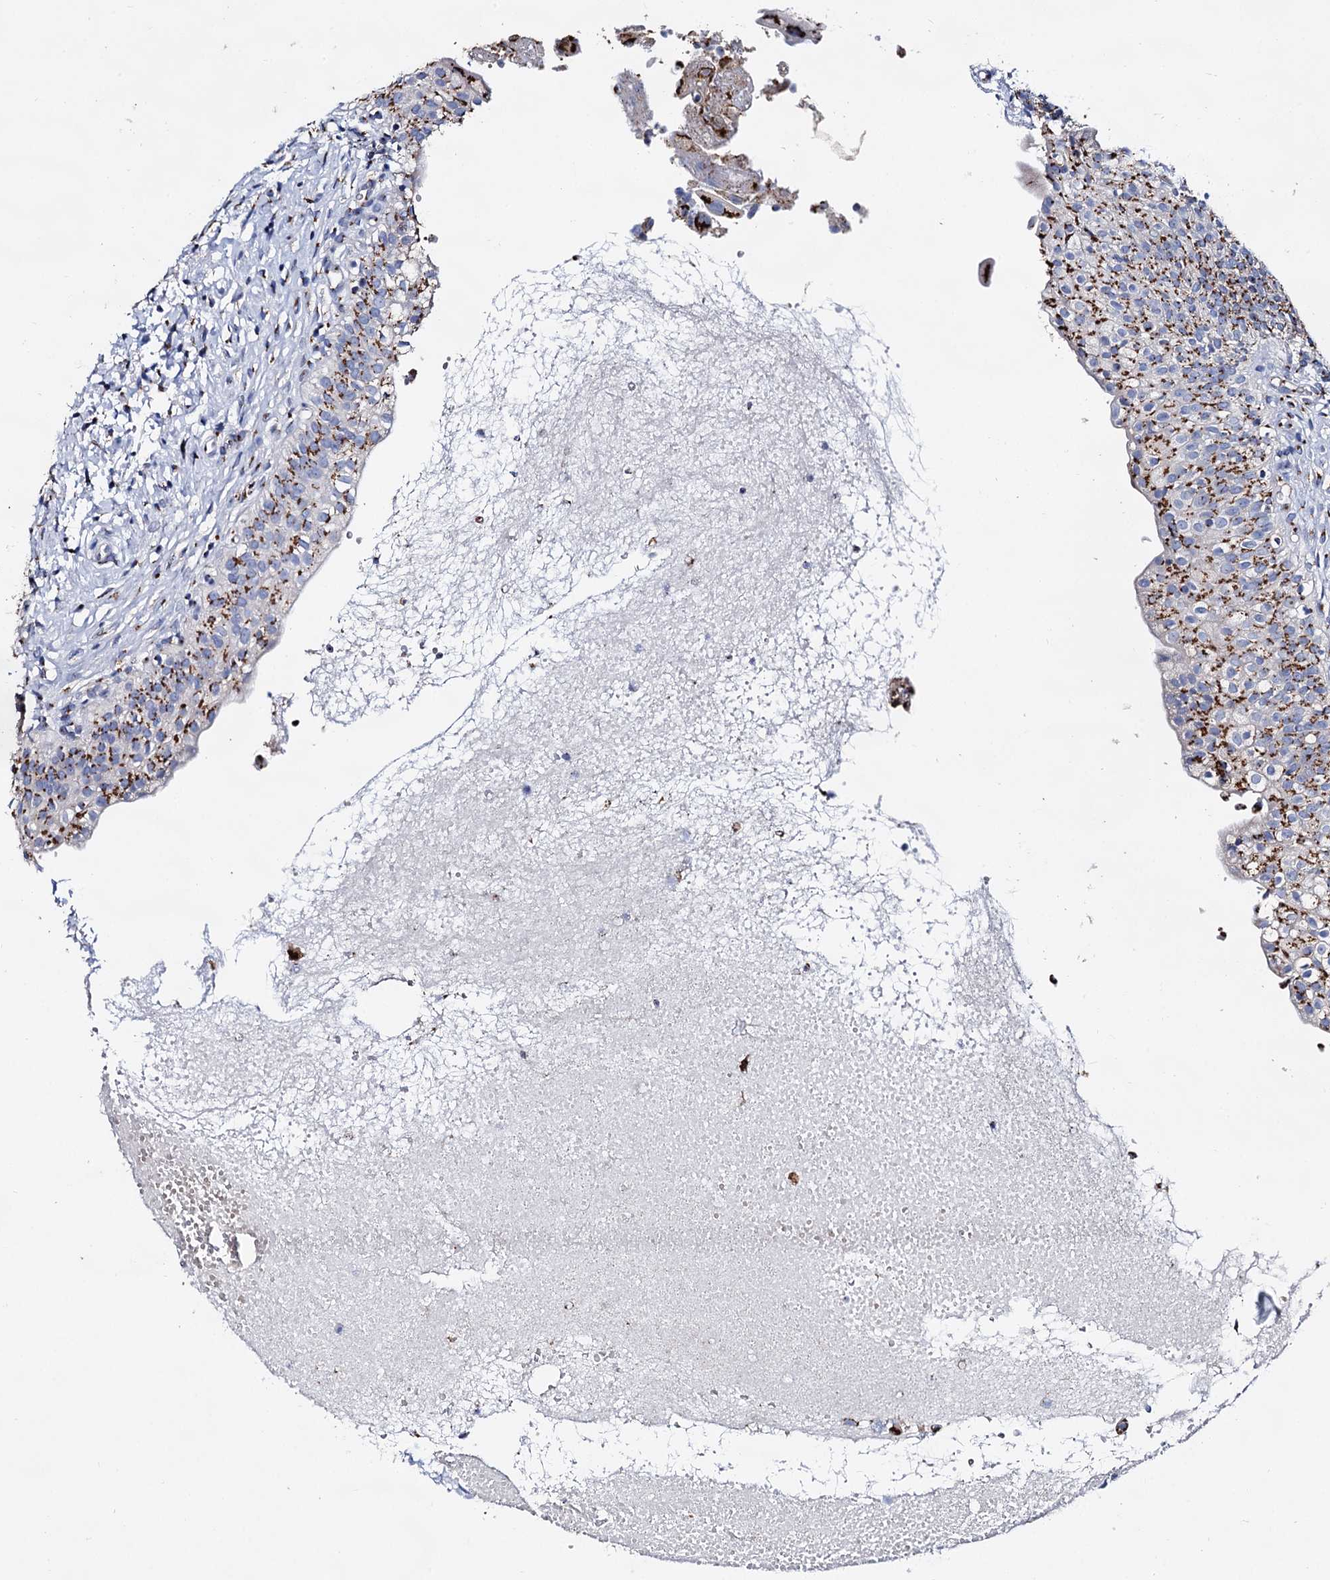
{"staining": {"intensity": "strong", "quantity": ">75%", "location": "cytoplasmic/membranous"}, "tissue": "urinary bladder", "cell_type": "Urothelial cells", "image_type": "normal", "snomed": [{"axis": "morphology", "description": "Normal tissue, NOS"}, {"axis": "topography", "description": "Urinary bladder"}], "caption": "Immunohistochemistry (IHC) staining of unremarkable urinary bladder, which reveals high levels of strong cytoplasmic/membranous positivity in about >75% of urothelial cells indicating strong cytoplasmic/membranous protein positivity. The staining was performed using DAB (brown) for protein detection and nuclei were counterstained in hematoxylin (blue).", "gene": "TM9SF3", "patient": {"sex": "male", "age": 55}}